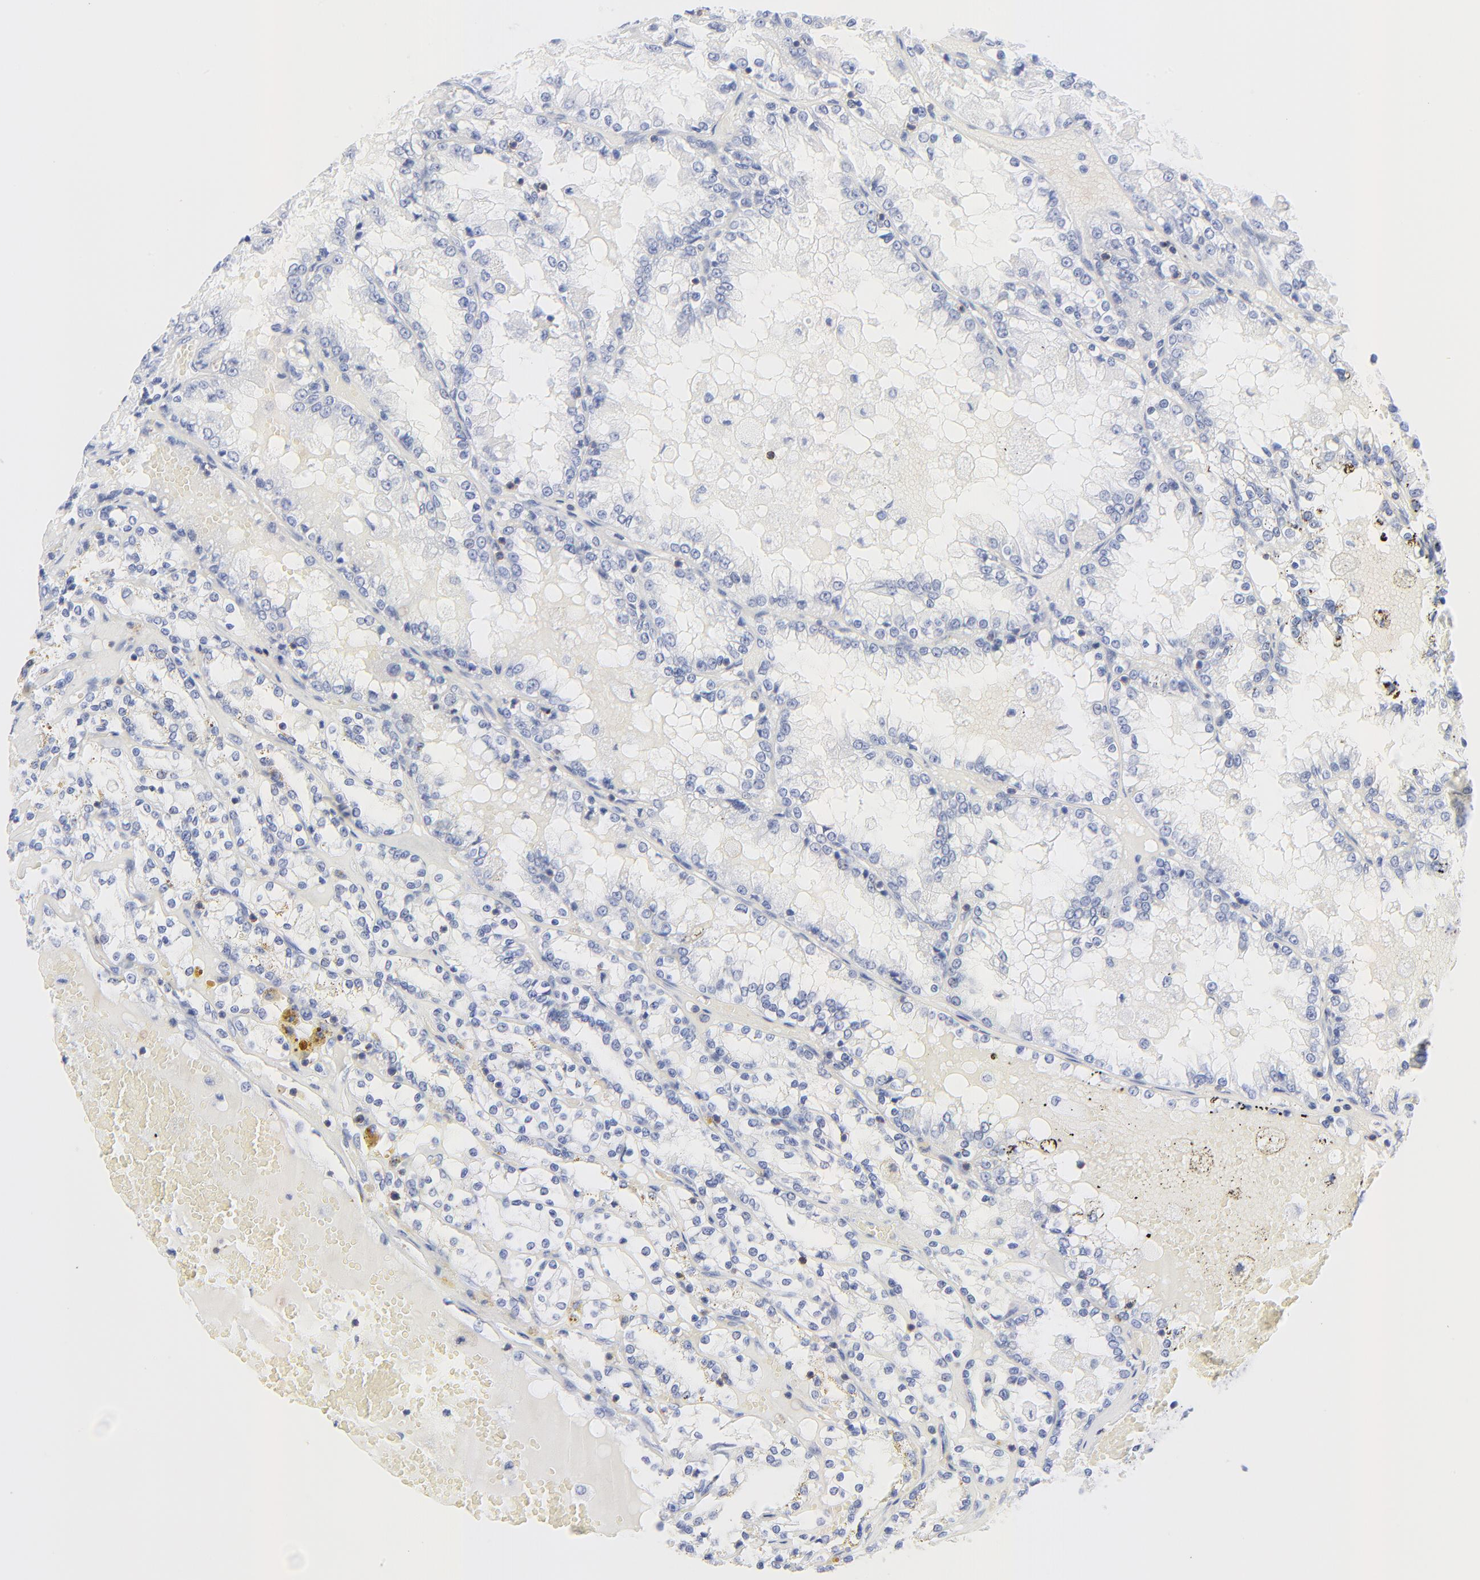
{"staining": {"intensity": "negative", "quantity": "none", "location": "none"}, "tissue": "renal cancer", "cell_type": "Tumor cells", "image_type": "cancer", "snomed": [{"axis": "morphology", "description": "Adenocarcinoma, NOS"}, {"axis": "topography", "description": "Kidney"}], "caption": "Tumor cells show no significant expression in adenocarcinoma (renal). (DAB (3,3'-diaminobenzidine) IHC visualized using brightfield microscopy, high magnification).", "gene": "LCK", "patient": {"sex": "female", "age": 56}}